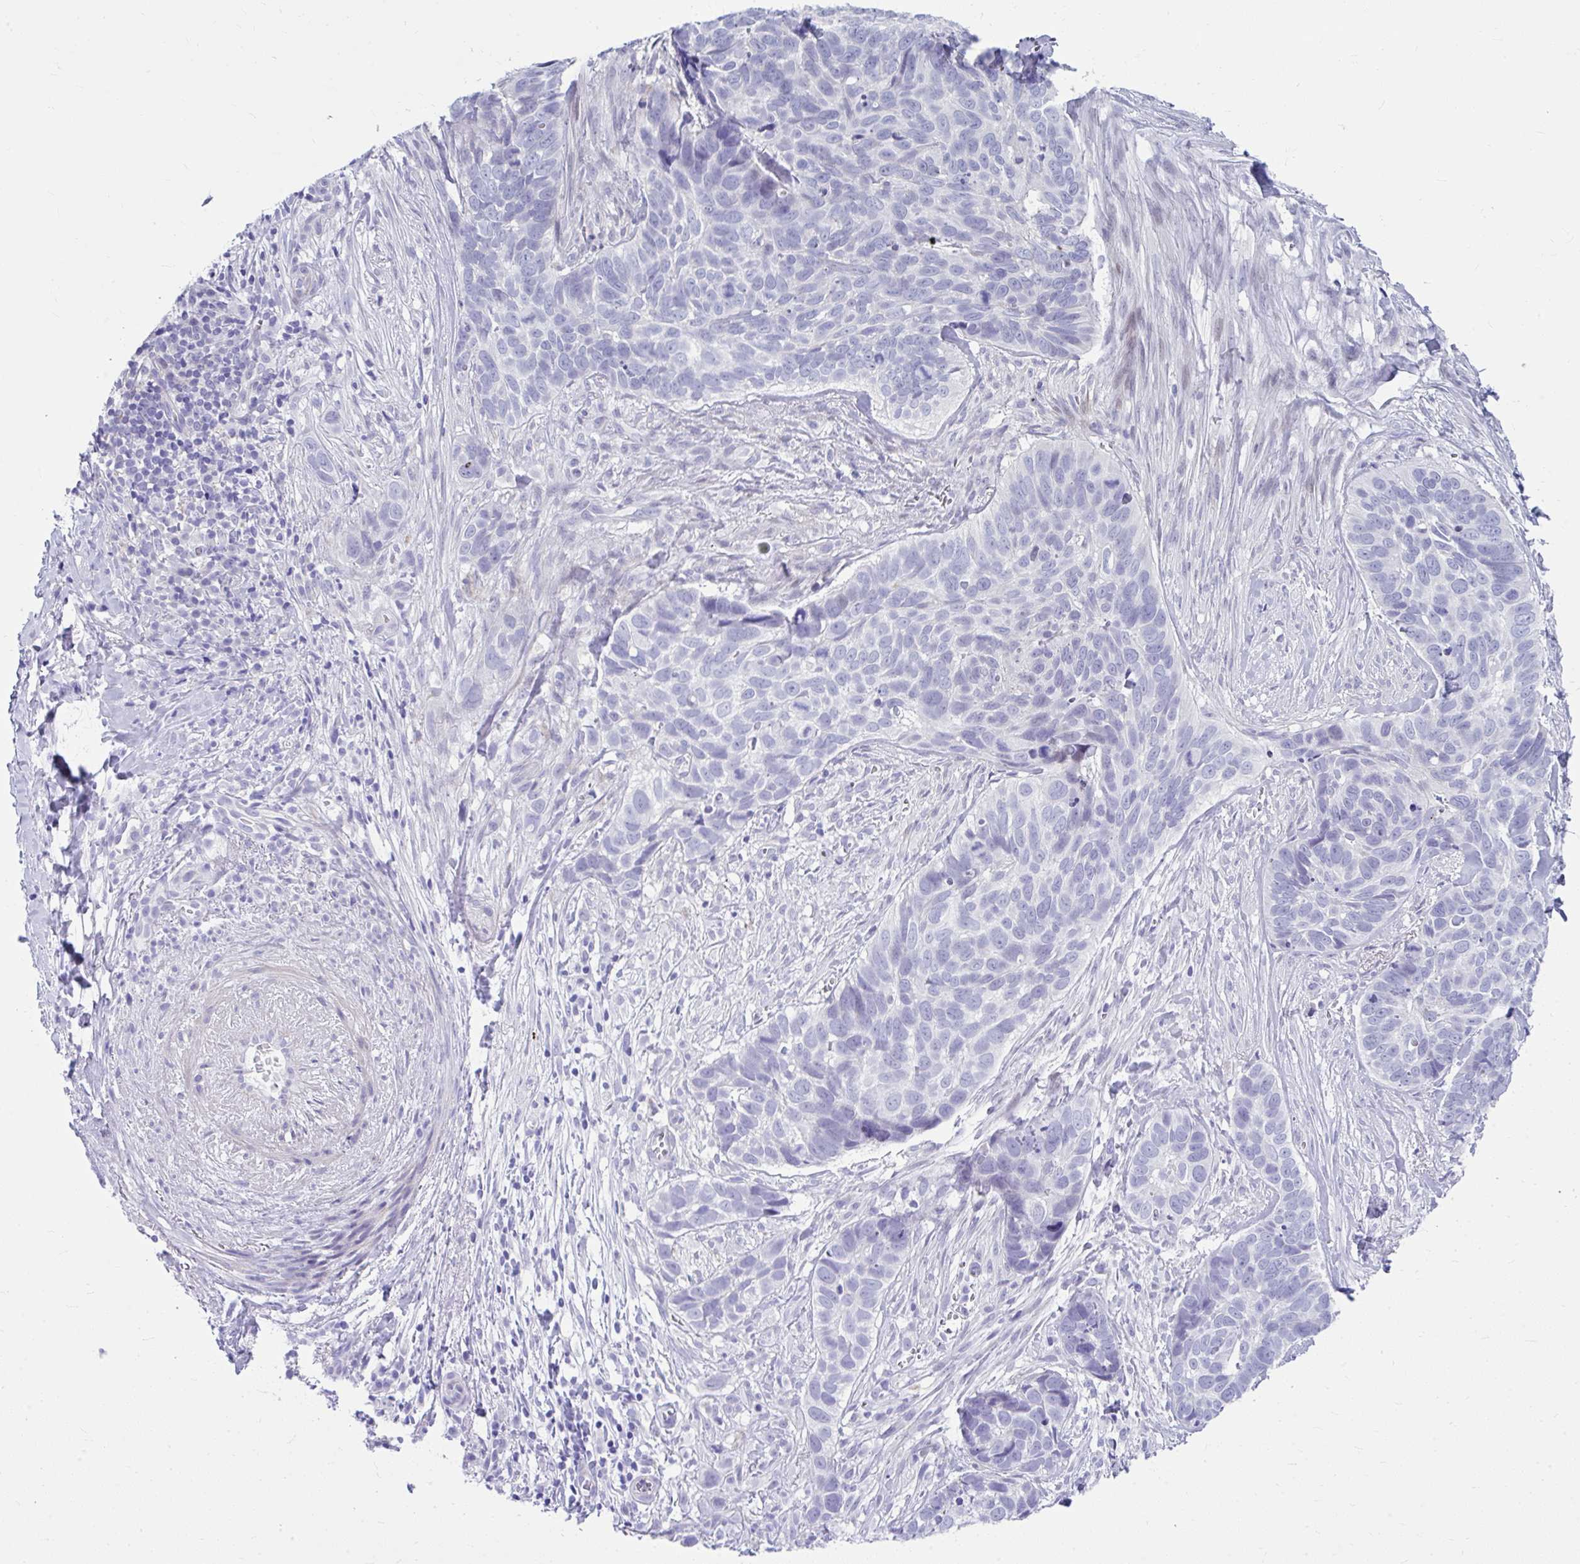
{"staining": {"intensity": "negative", "quantity": "none", "location": "none"}, "tissue": "skin cancer", "cell_type": "Tumor cells", "image_type": "cancer", "snomed": [{"axis": "morphology", "description": "Basal cell carcinoma"}, {"axis": "topography", "description": "Skin"}], "caption": "Tumor cells are negative for brown protein staining in basal cell carcinoma (skin).", "gene": "ISL1", "patient": {"sex": "female", "age": 82}}